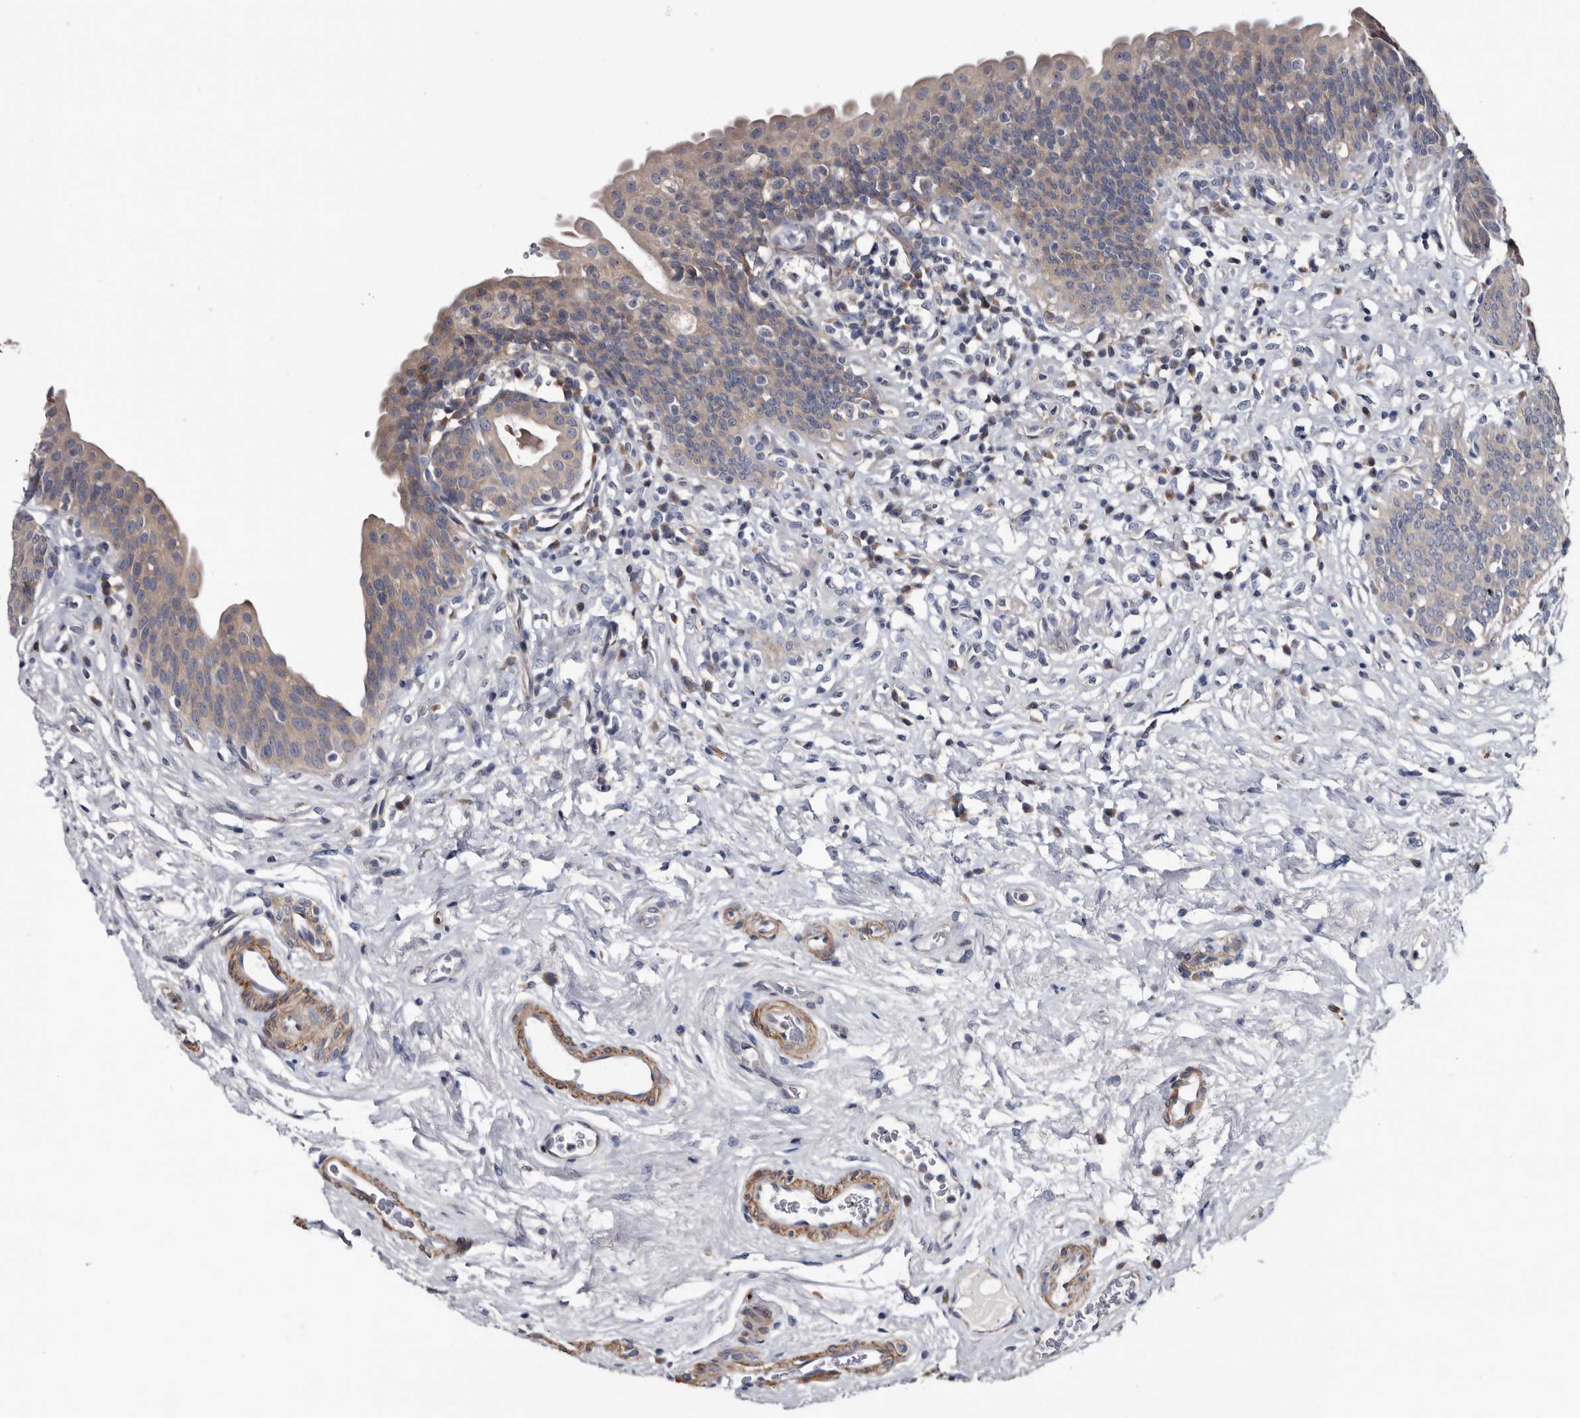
{"staining": {"intensity": "weak", "quantity": ">75%", "location": "cytoplasmic/membranous"}, "tissue": "urinary bladder", "cell_type": "Urothelial cells", "image_type": "normal", "snomed": [{"axis": "morphology", "description": "Normal tissue, NOS"}, {"axis": "topography", "description": "Urinary bladder"}], "caption": "Immunohistochemistry (IHC) micrograph of benign urinary bladder: urinary bladder stained using IHC shows low levels of weak protein expression localized specifically in the cytoplasmic/membranous of urothelial cells, appearing as a cytoplasmic/membranous brown color.", "gene": "IARS1", "patient": {"sex": "male", "age": 83}}